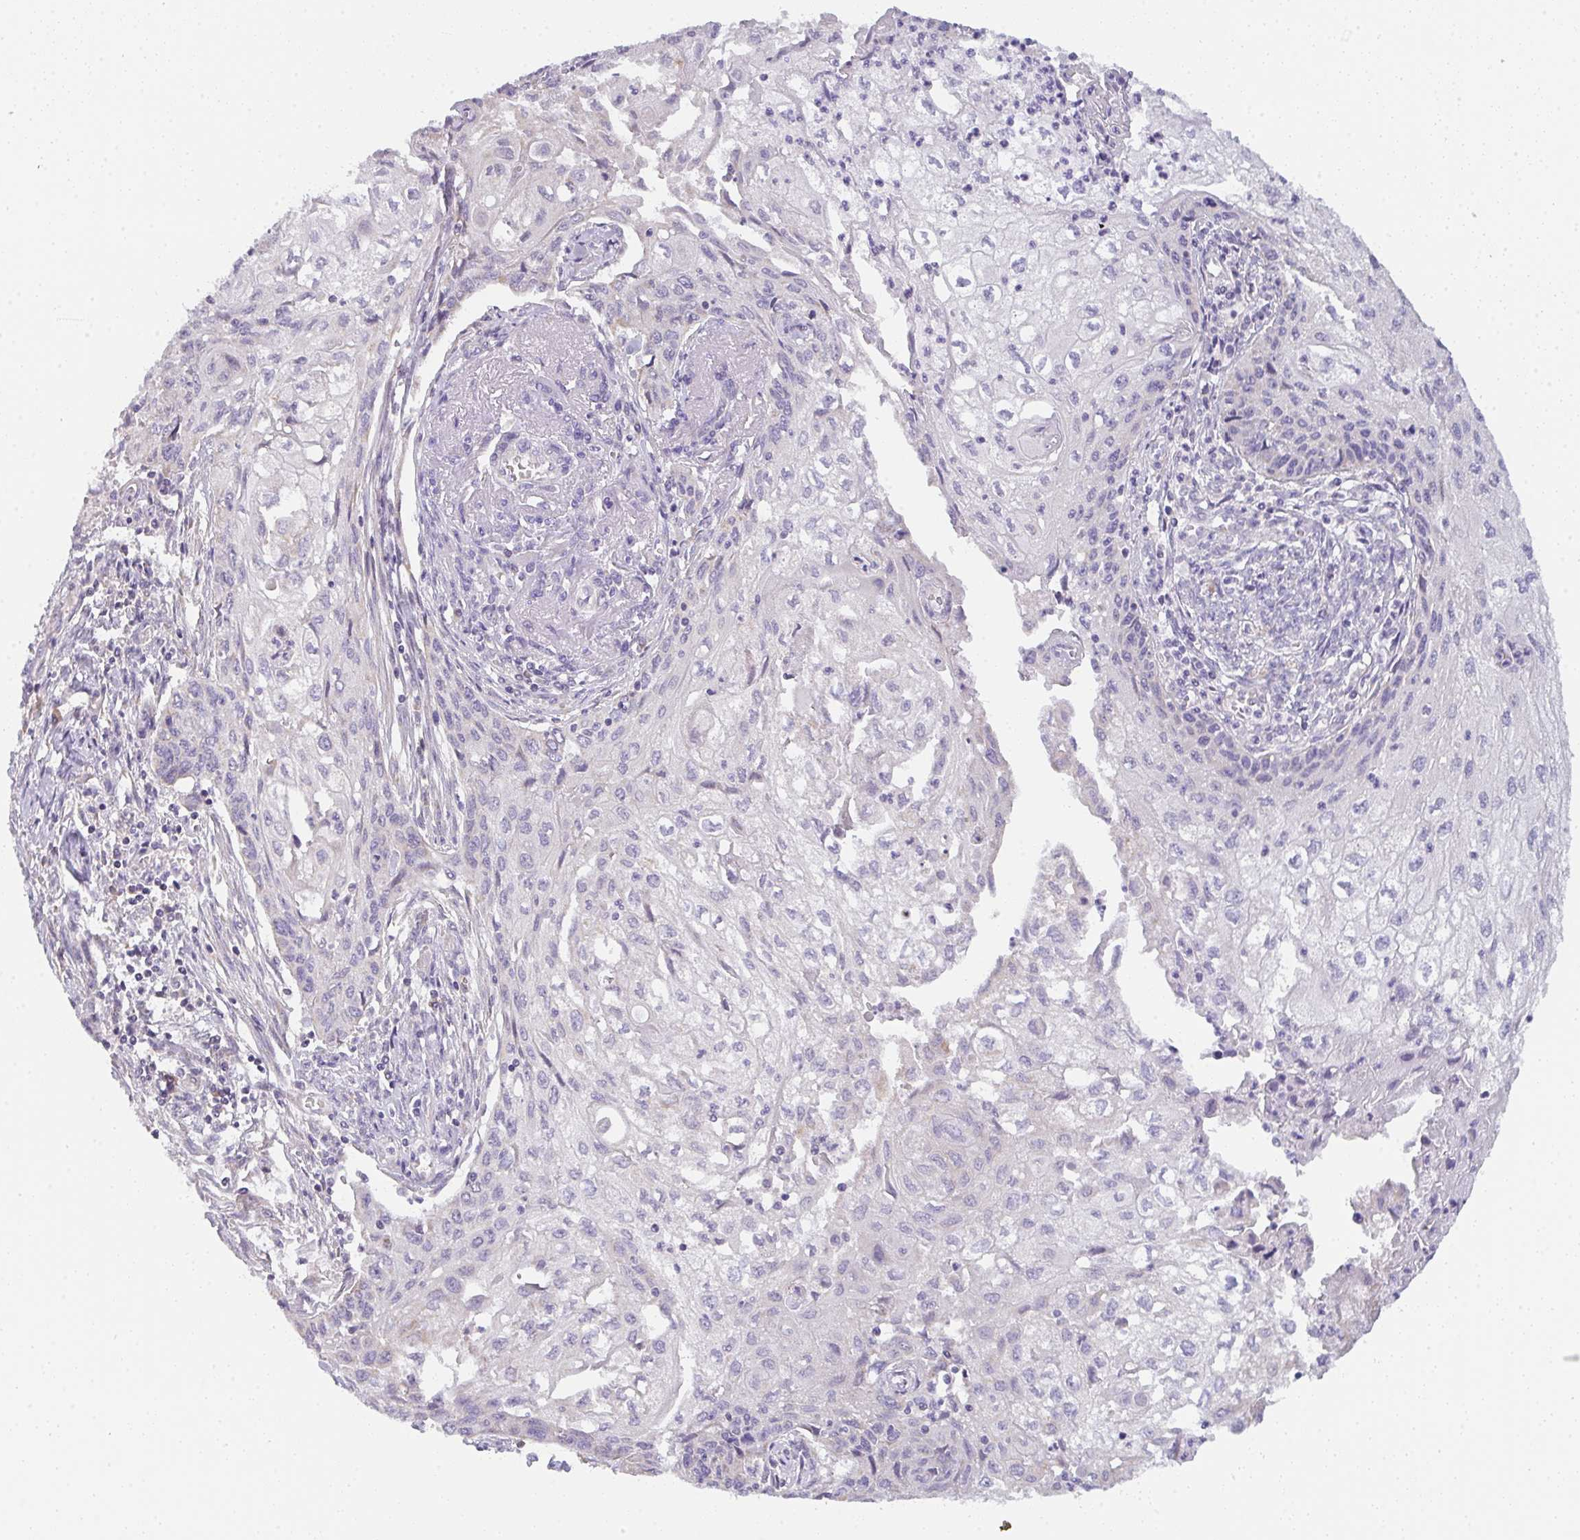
{"staining": {"intensity": "moderate", "quantity": "<25%", "location": "cytoplasmic/membranous"}, "tissue": "cervical cancer", "cell_type": "Tumor cells", "image_type": "cancer", "snomed": [{"axis": "morphology", "description": "Squamous cell carcinoma, NOS"}, {"axis": "topography", "description": "Cervix"}], "caption": "Cervical cancer stained for a protein (brown) shows moderate cytoplasmic/membranous positive expression in about <25% of tumor cells.", "gene": "CACNA1S", "patient": {"sex": "female", "age": 67}}